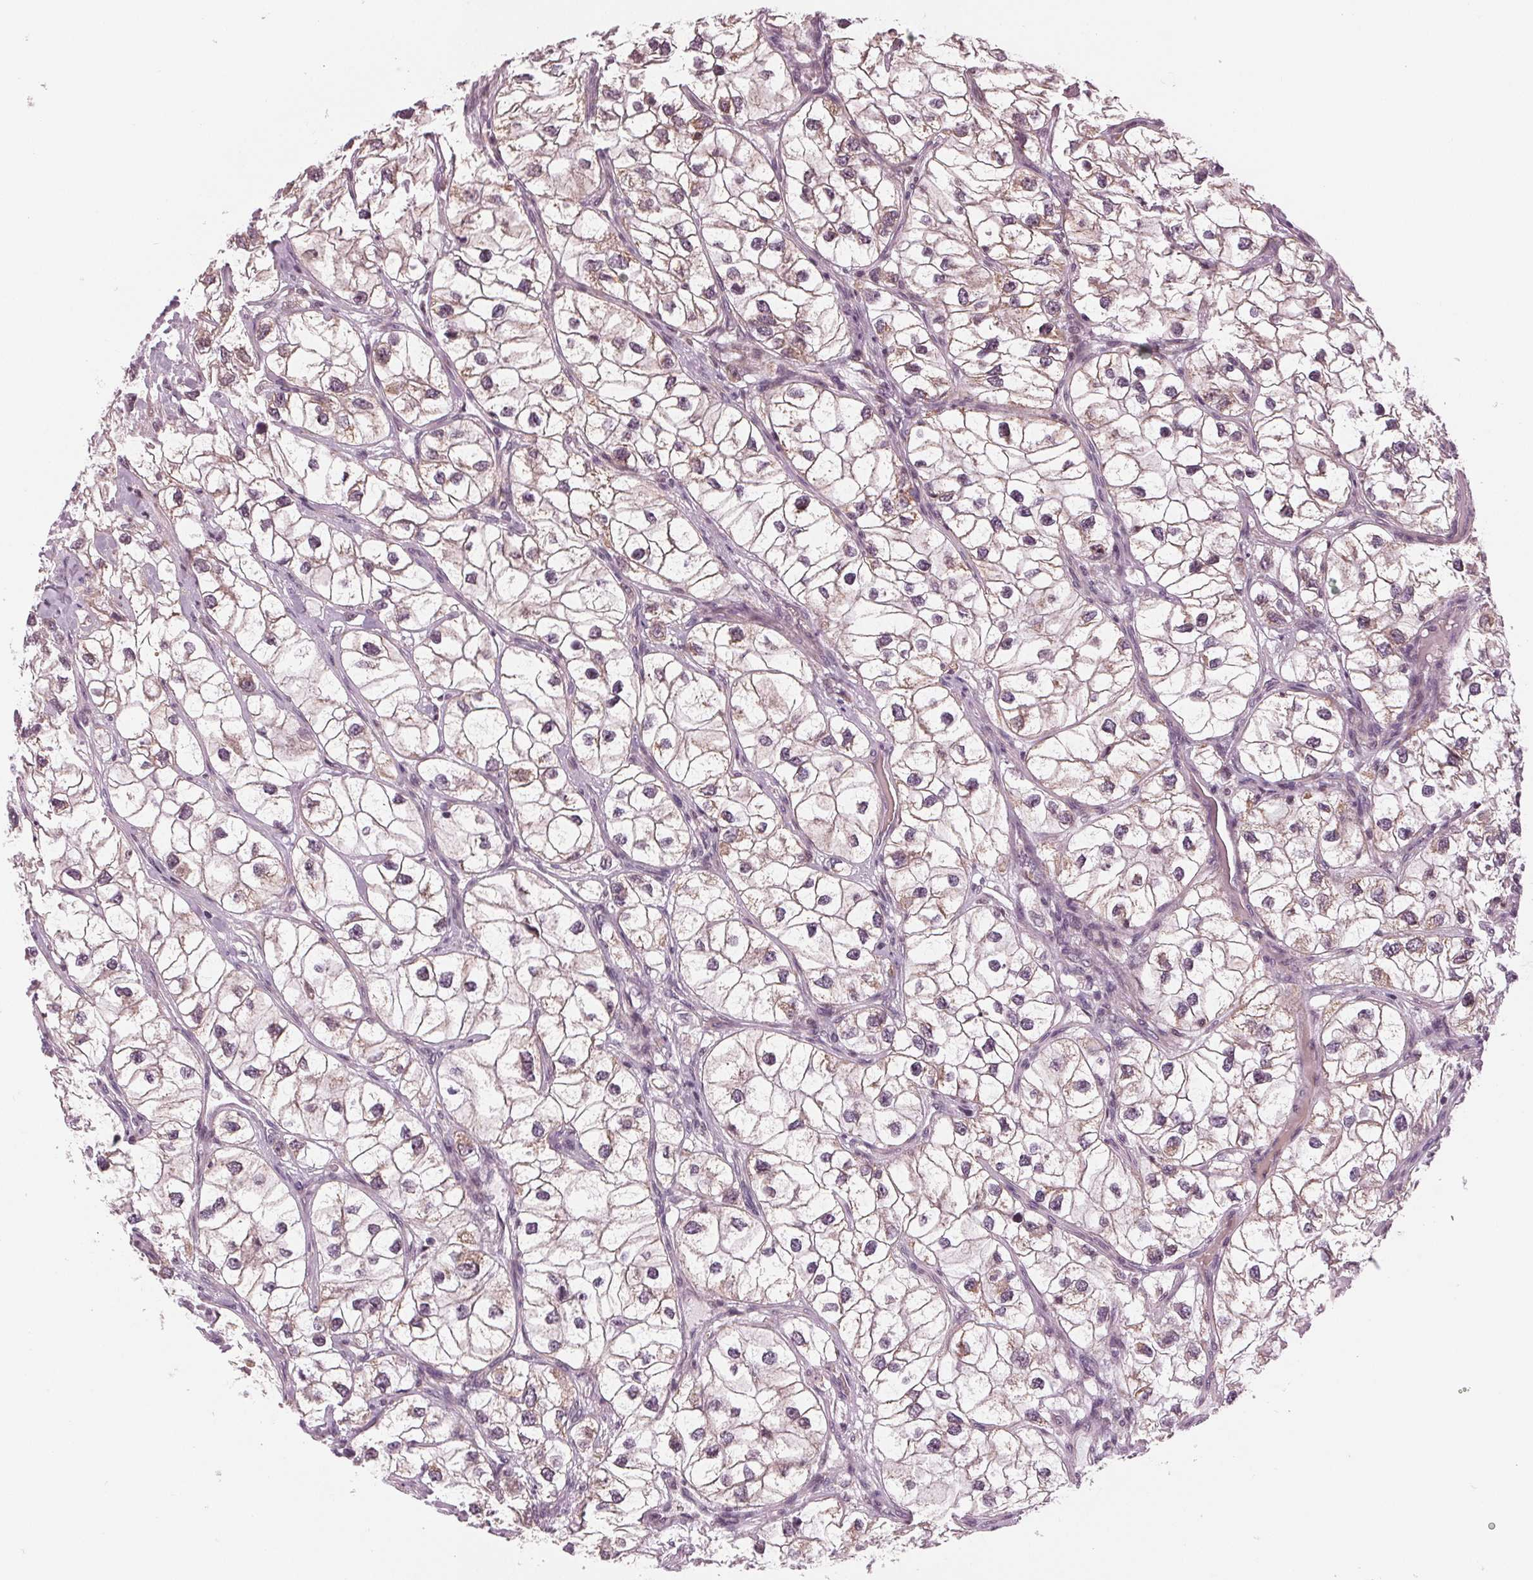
{"staining": {"intensity": "weak", "quantity": "<25%", "location": "cytoplasmic/membranous"}, "tissue": "renal cancer", "cell_type": "Tumor cells", "image_type": "cancer", "snomed": [{"axis": "morphology", "description": "Adenocarcinoma, NOS"}, {"axis": "topography", "description": "Kidney"}], "caption": "This image is of renal adenocarcinoma stained with immunohistochemistry (IHC) to label a protein in brown with the nuclei are counter-stained blue. There is no positivity in tumor cells. The staining was performed using DAB to visualize the protein expression in brown, while the nuclei were stained in blue with hematoxylin (Magnification: 20x).", "gene": "STAT3", "patient": {"sex": "male", "age": 59}}